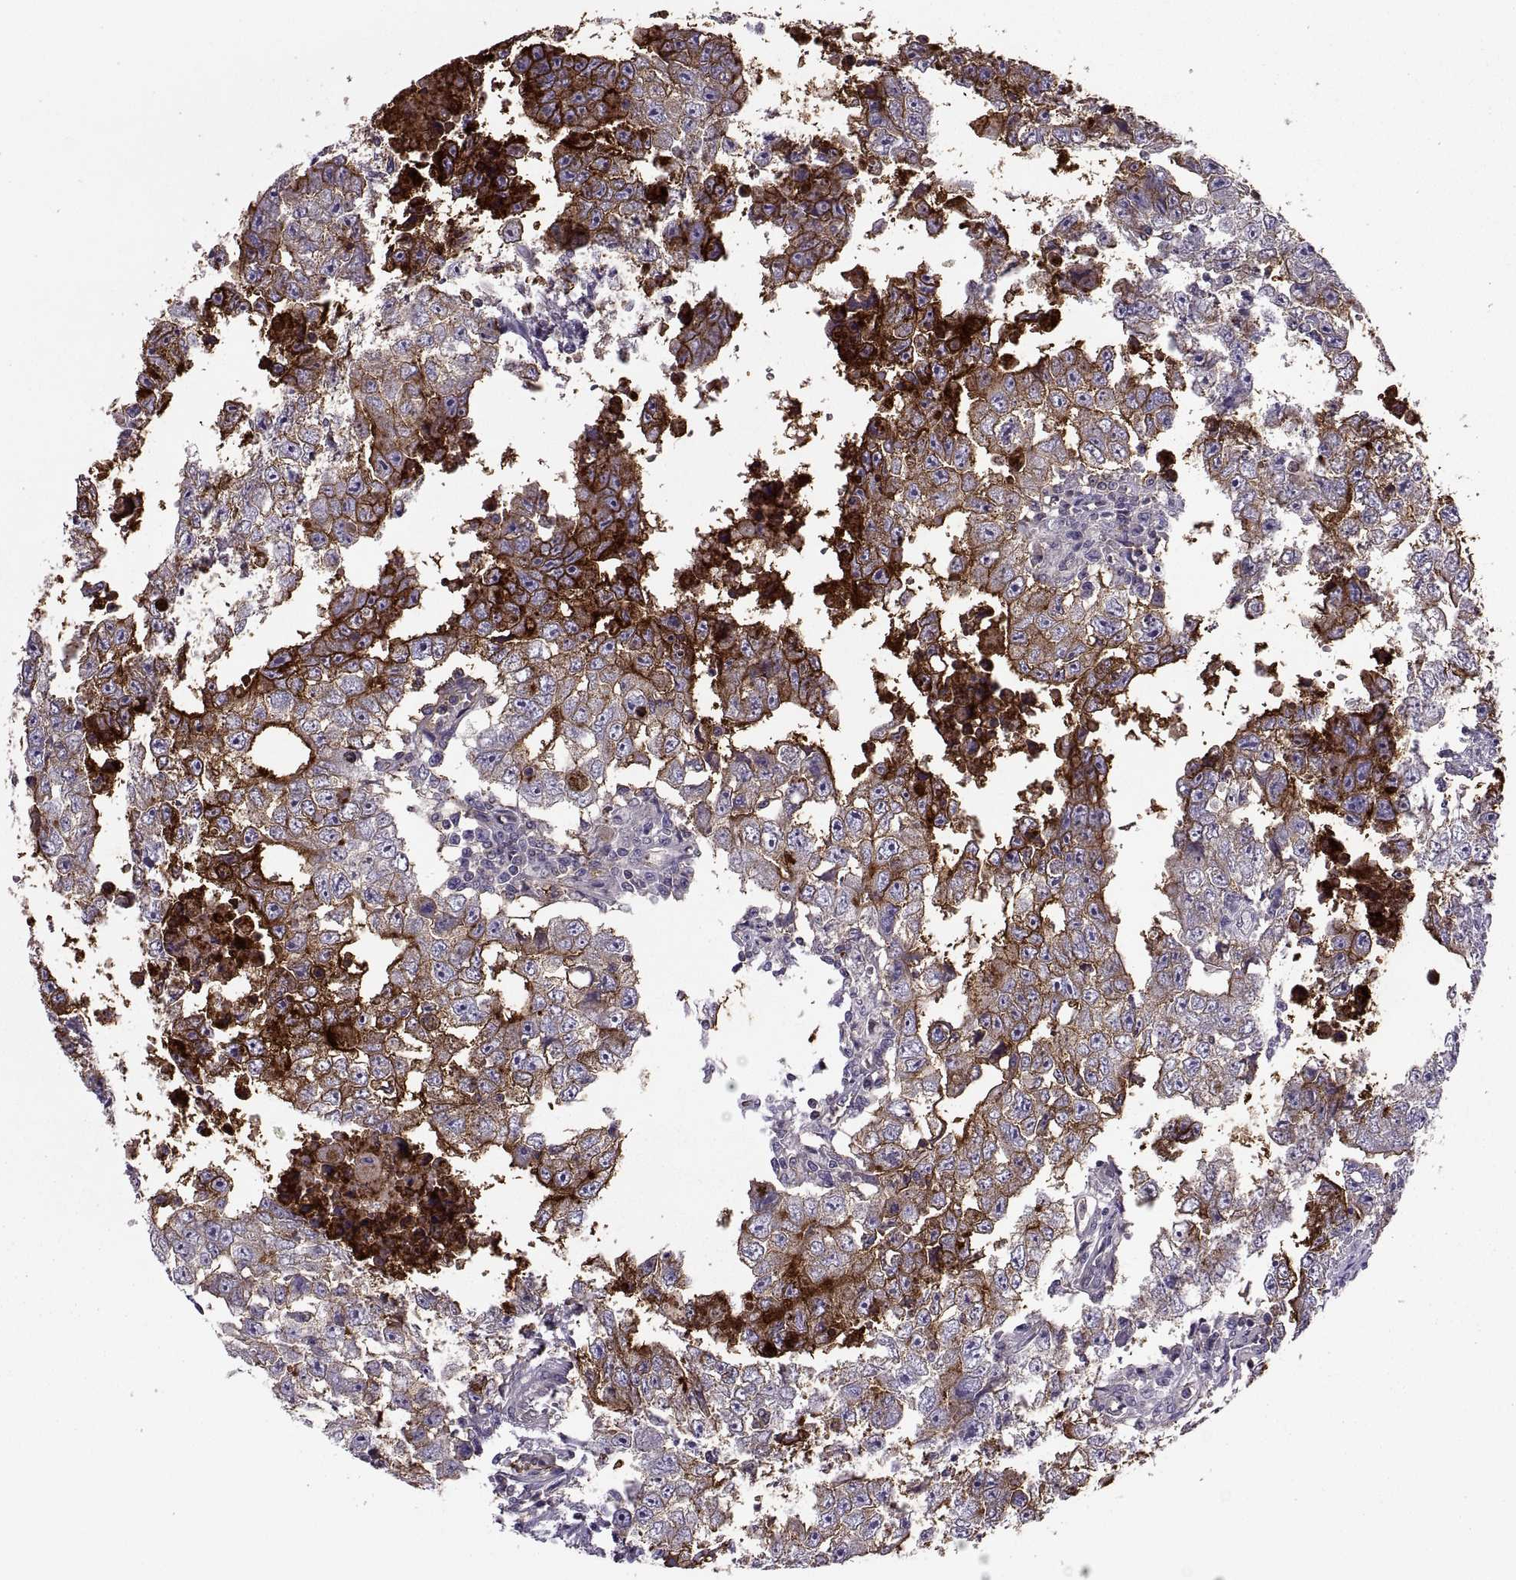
{"staining": {"intensity": "strong", "quantity": ">75%", "location": "cytoplasmic/membranous"}, "tissue": "testis cancer", "cell_type": "Tumor cells", "image_type": "cancer", "snomed": [{"axis": "morphology", "description": "Carcinoma, Embryonal, NOS"}, {"axis": "topography", "description": "Testis"}], "caption": "A high amount of strong cytoplasmic/membranous positivity is identified in approximately >75% of tumor cells in testis cancer (embryonal carcinoma) tissue.", "gene": "SLC2A3", "patient": {"sex": "male", "age": 36}}